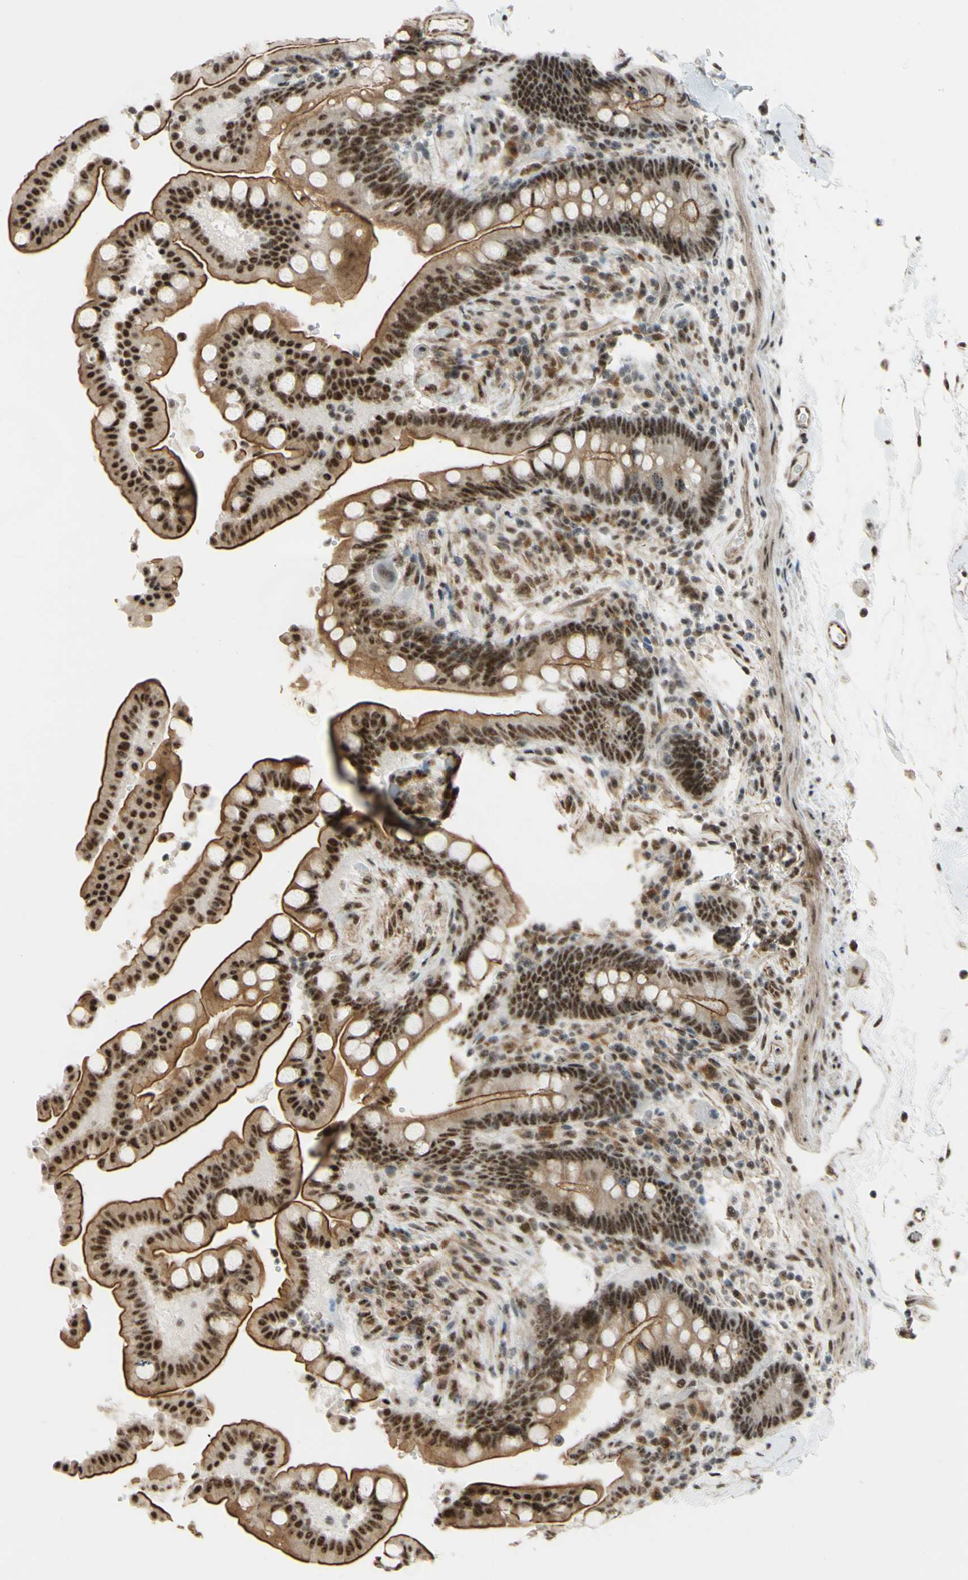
{"staining": {"intensity": "moderate", "quantity": ">75%", "location": "cytoplasmic/membranous,nuclear"}, "tissue": "colon", "cell_type": "Endothelial cells", "image_type": "normal", "snomed": [{"axis": "morphology", "description": "Normal tissue, NOS"}, {"axis": "topography", "description": "Colon"}], "caption": "A brown stain shows moderate cytoplasmic/membranous,nuclear staining of a protein in endothelial cells of normal colon.", "gene": "SAP18", "patient": {"sex": "male", "age": 73}}